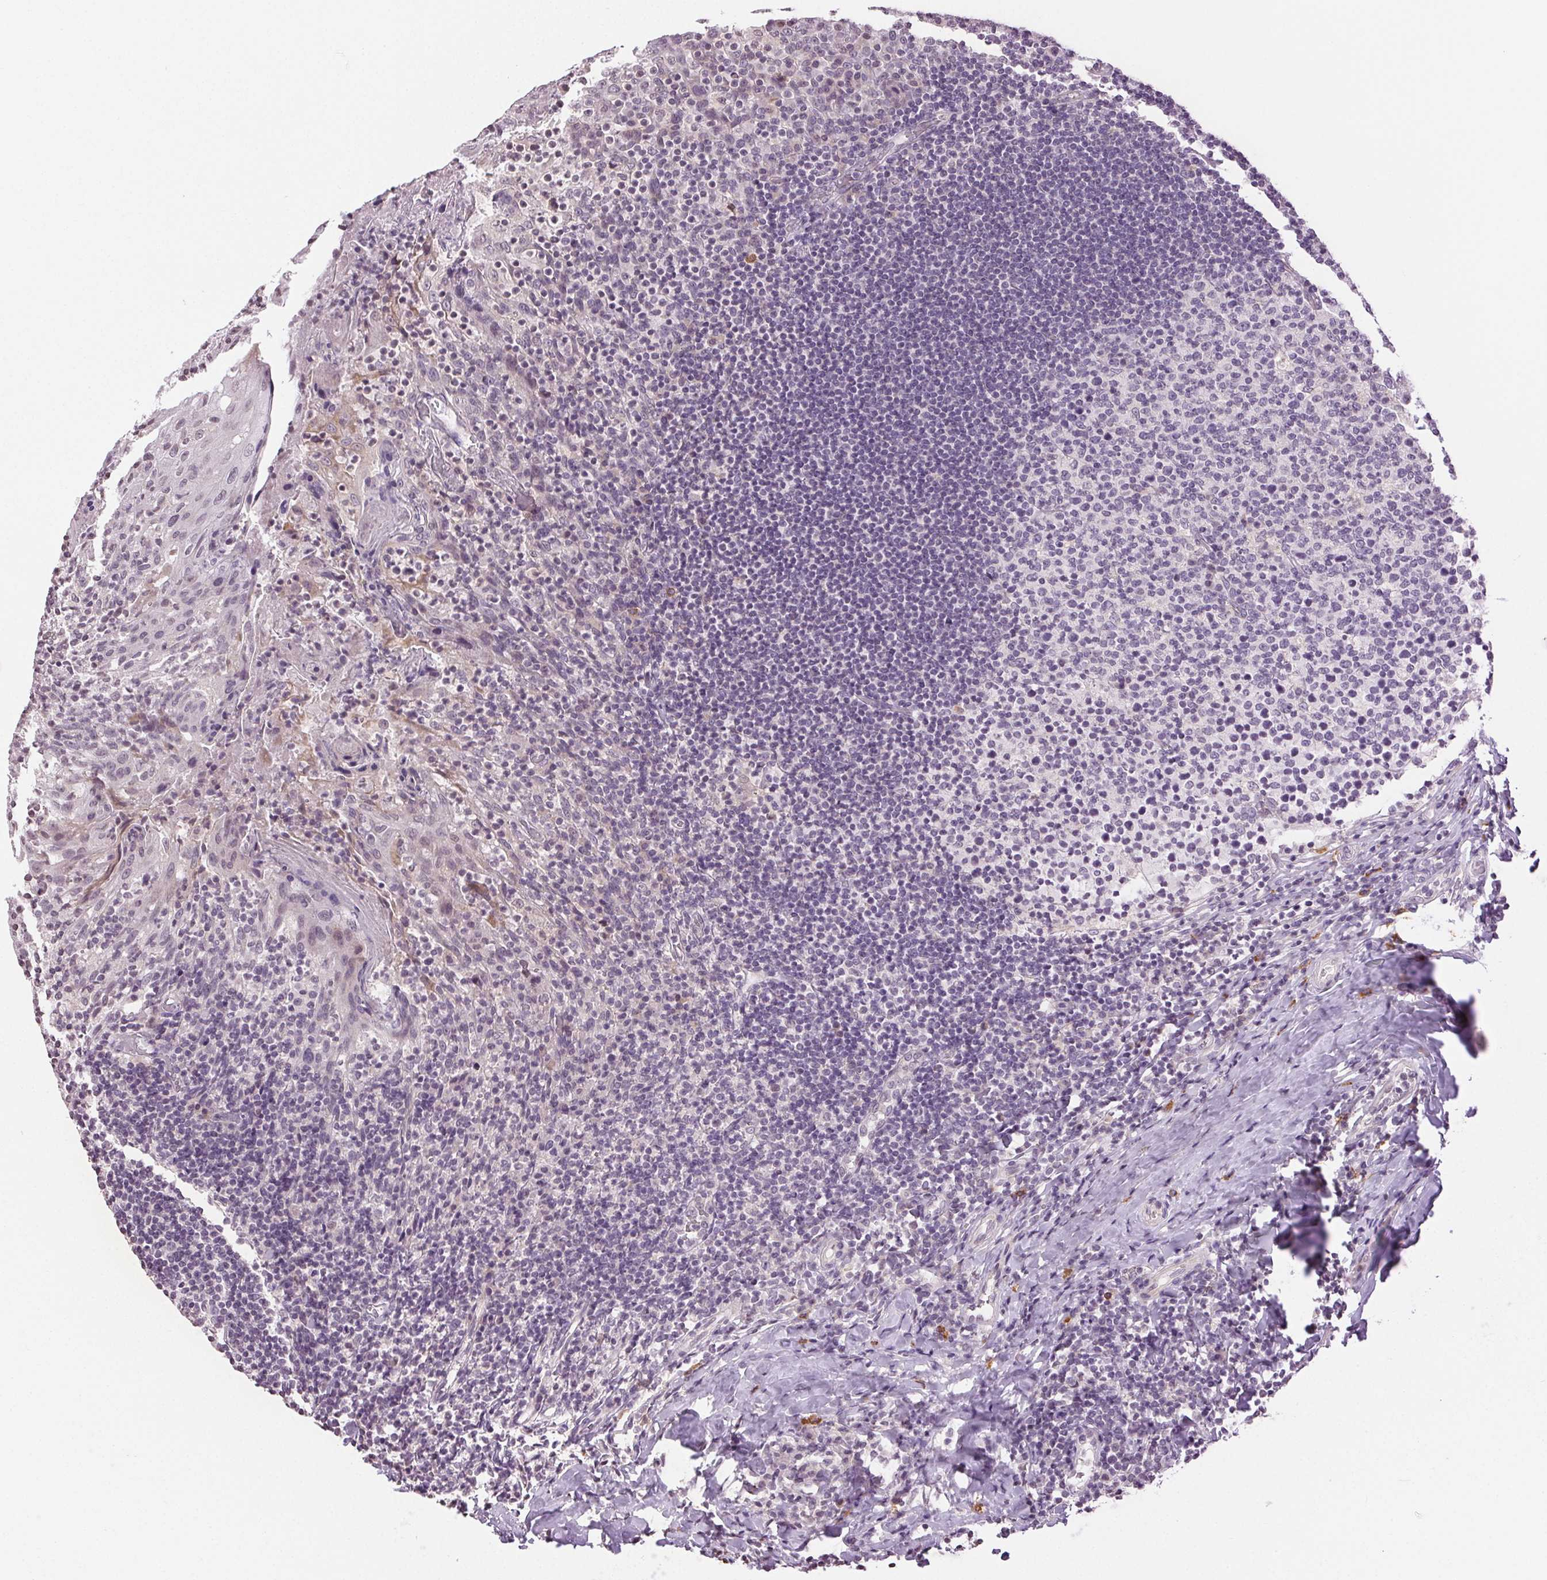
{"staining": {"intensity": "negative", "quantity": "none", "location": "none"}, "tissue": "tonsil", "cell_type": "Germinal center cells", "image_type": "normal", "snomed": [{"axis": "morphology", "description": "Normal tissue, NOS"}, {"axis": "topography", "description": "Tonsil"}], "caption": "There is no significant staining in germinal center cells of tonsil. (Stains: DAB (3,3'-diaminobenzidine) IHC with hematoxylin counter stain, Microscopy: brightfield microscopy at high magnification).", "gene": "TNNT3", "patient": {"sex": "female", "age": 10}}